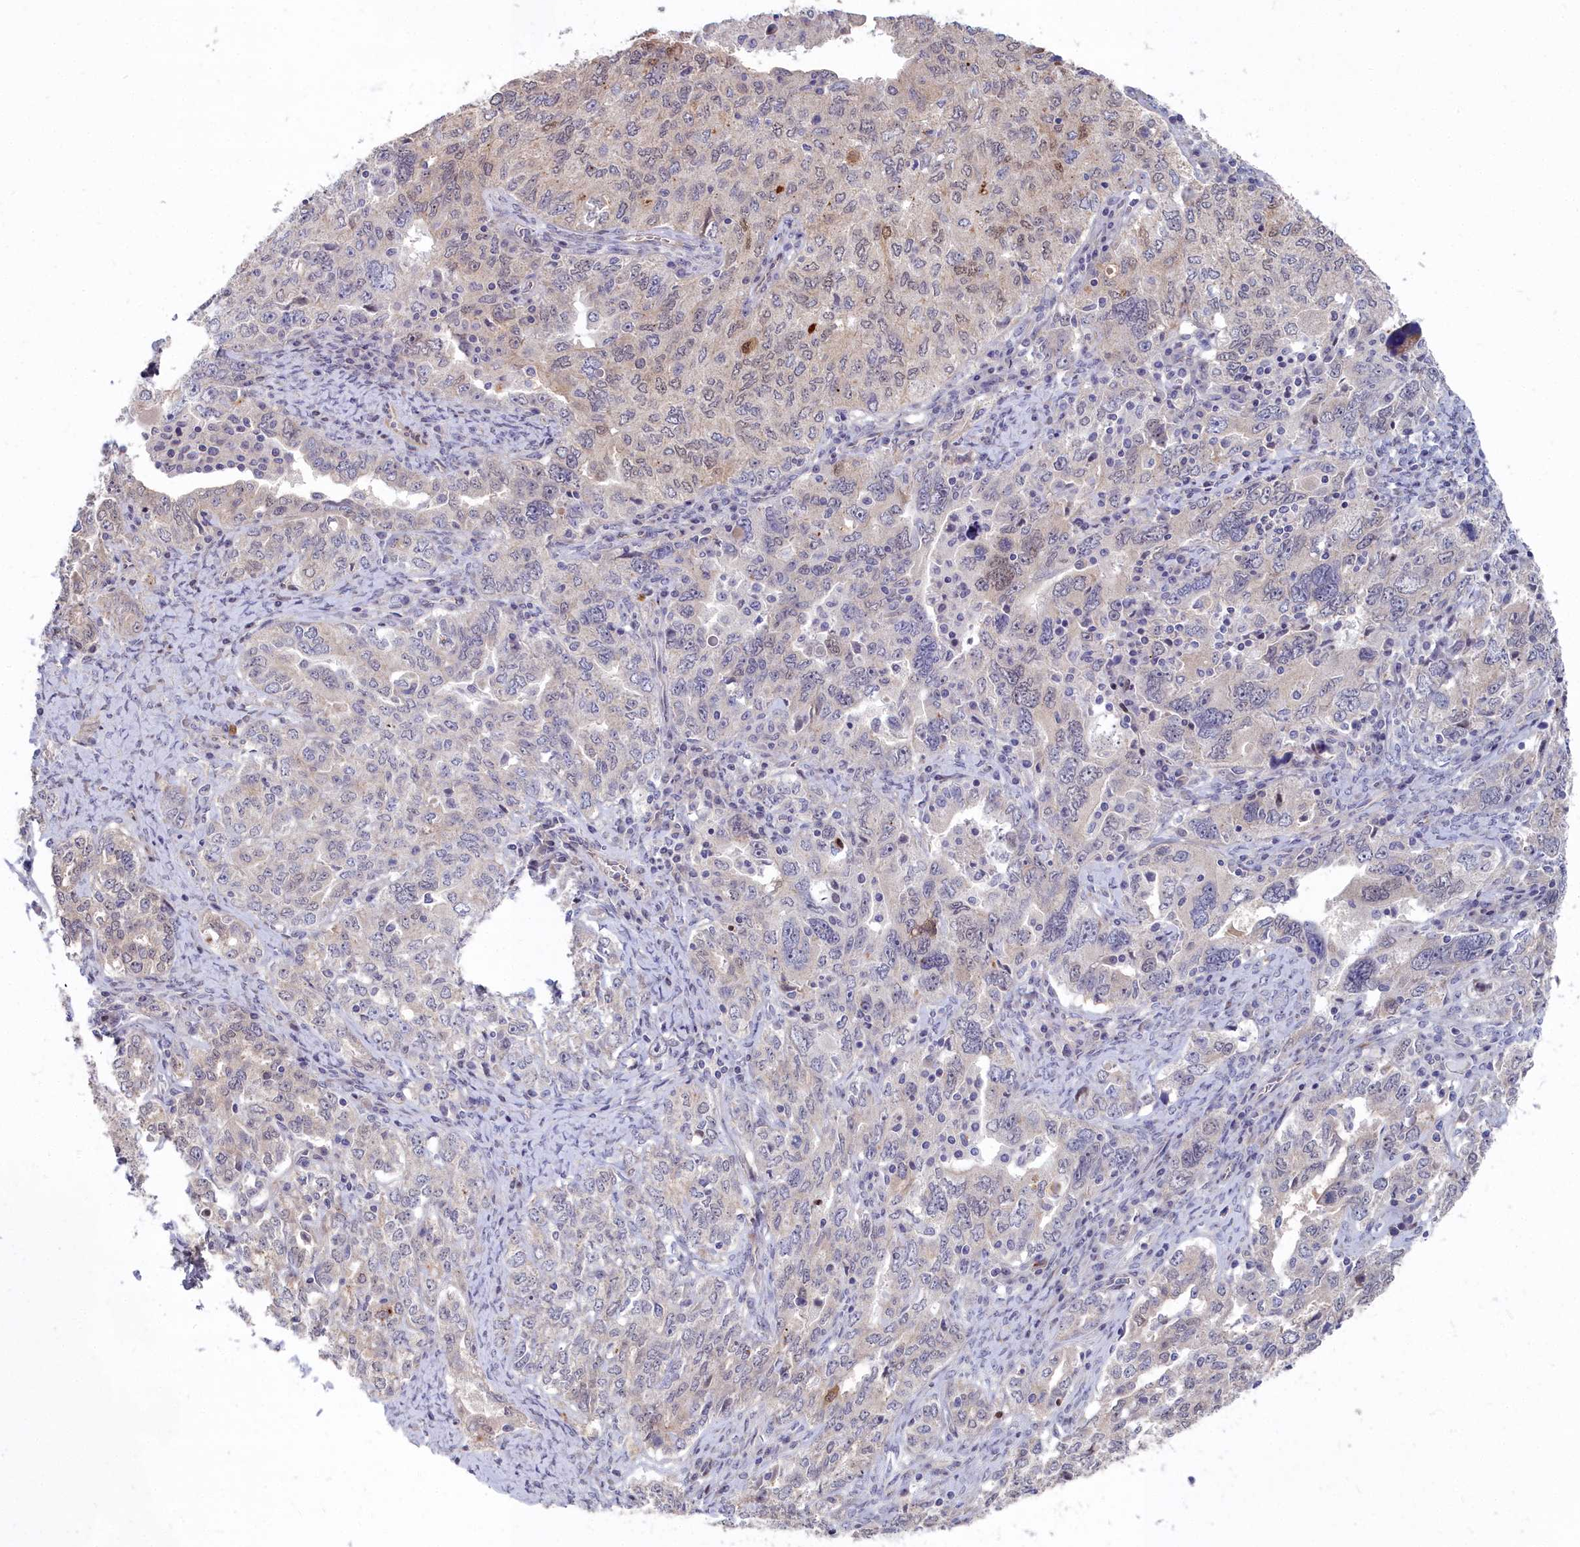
{"staining": {"intensity": "moderate", "quantity": "<25%", "location": "nuclear"}, "tissue": "ovarian cancer", "cell_type": "Tumor cells", "image_type": "cancer", "snomed": [{"axis": "morphology", "description": "Carcinoma, endometroid"}, {"axis": "topography", "description": "Ovary"}], "caption": "This photomicrograph displays immunohistochemistry (IHC) staining of human endometroid carcinoma (ovarian), with low moderate nuclear staining in approximately <25% of tumor cells.", "gene": "RPS27A", "patient": {"sex": "female", "age": 62}}